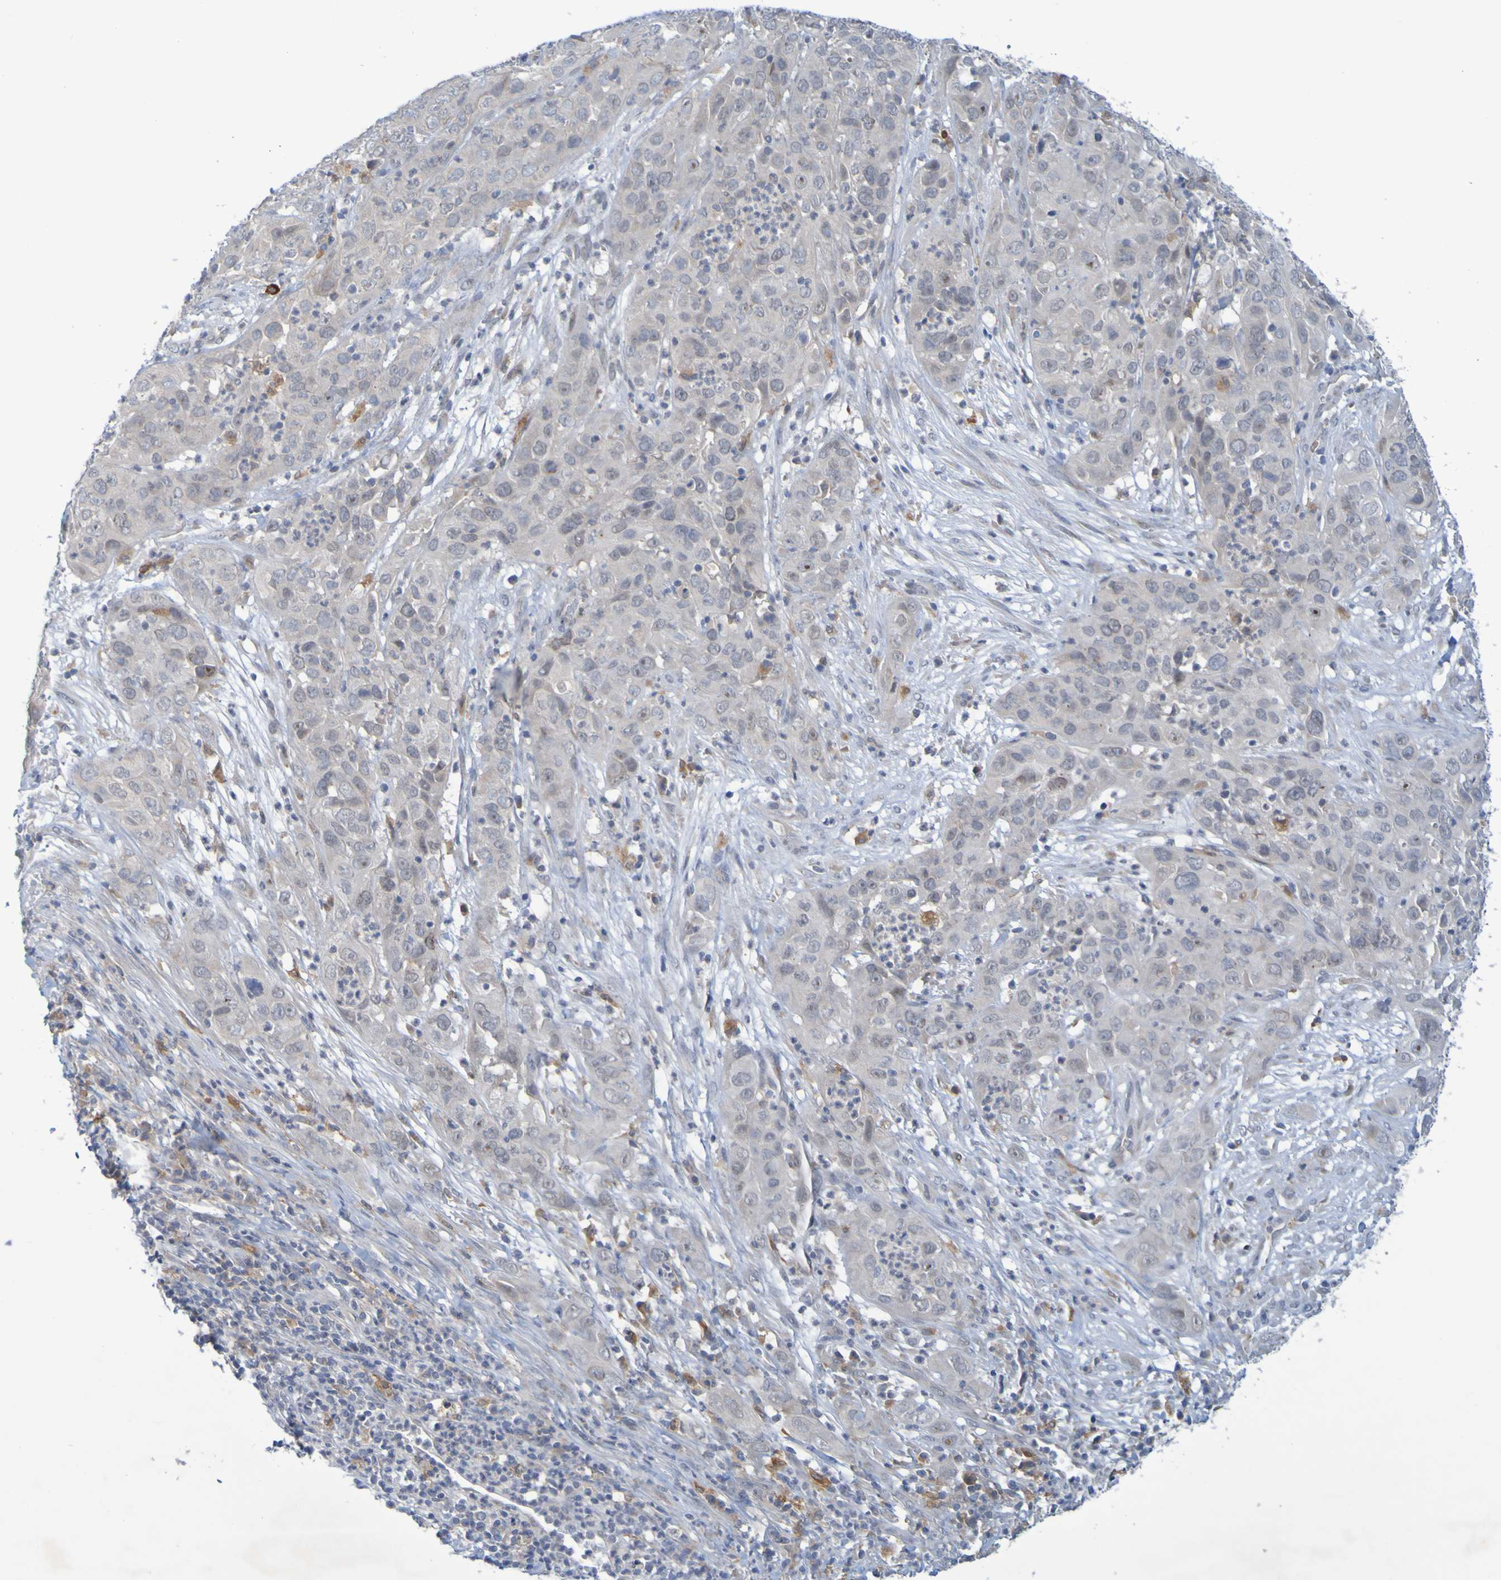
{"staining": {"intensity": "weak", "quantity": "<25%", "location": "cytoplasmic/membranous"}, "tissue": "cervical cancer", "cell_type": "Tumor cells", "image_type": "cancer", "snomed": [{"axis": "morphology", "description": "Squamous cell carcinoma, NOS"}, {"axis": "topography", "description": "Cervix"}], "caption": "This is an immunohistochemistry (IHC) histopathology image of human cervical cancer (squamous cell carcinoma). There is no expression in tumor cells.", "gene": "LILRB5", "patient": {"sex": "female", "age": 32}}